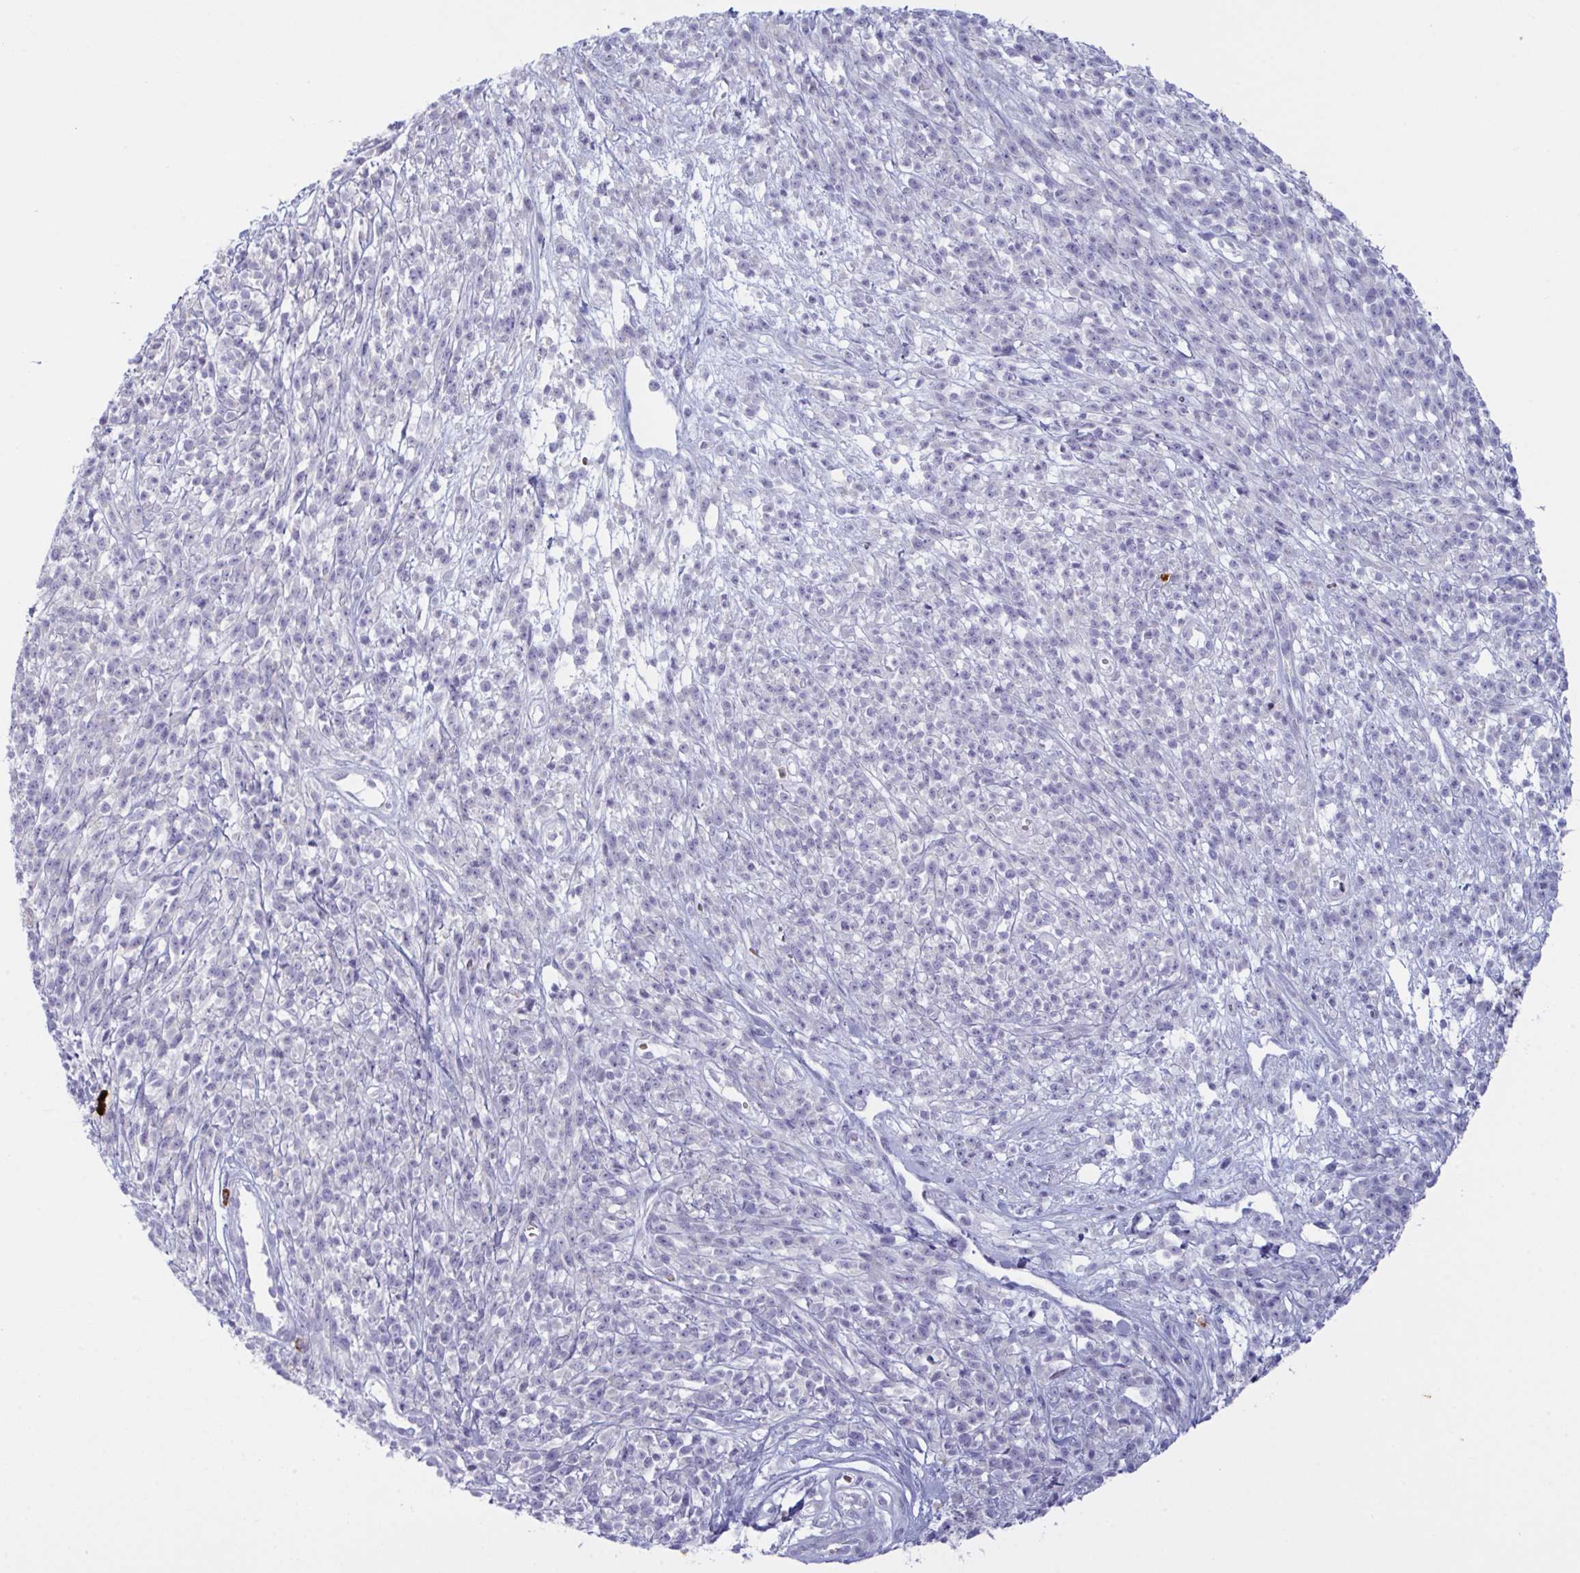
{"staining": {"intensity": "negative", "quantity": "none", "location": "none"}, "tissue": "melanoma", "cell_type": "Tumor cells", "image_type": "cancer", "snomed": [{"axis": "morphology", "description": "Malignant melanoma, NOS"}, {"axis": "topography", "description": "Skin"}, {"axis": "topography", "description": "Skin of trunk"}], "caption": "An IHC photomicrograph of malignant melanoma is shown. There is no staining in tumor cells of malignant melanoma.", "gene": "ZNF684", "patient": {"sex": "male", "age": 74}}